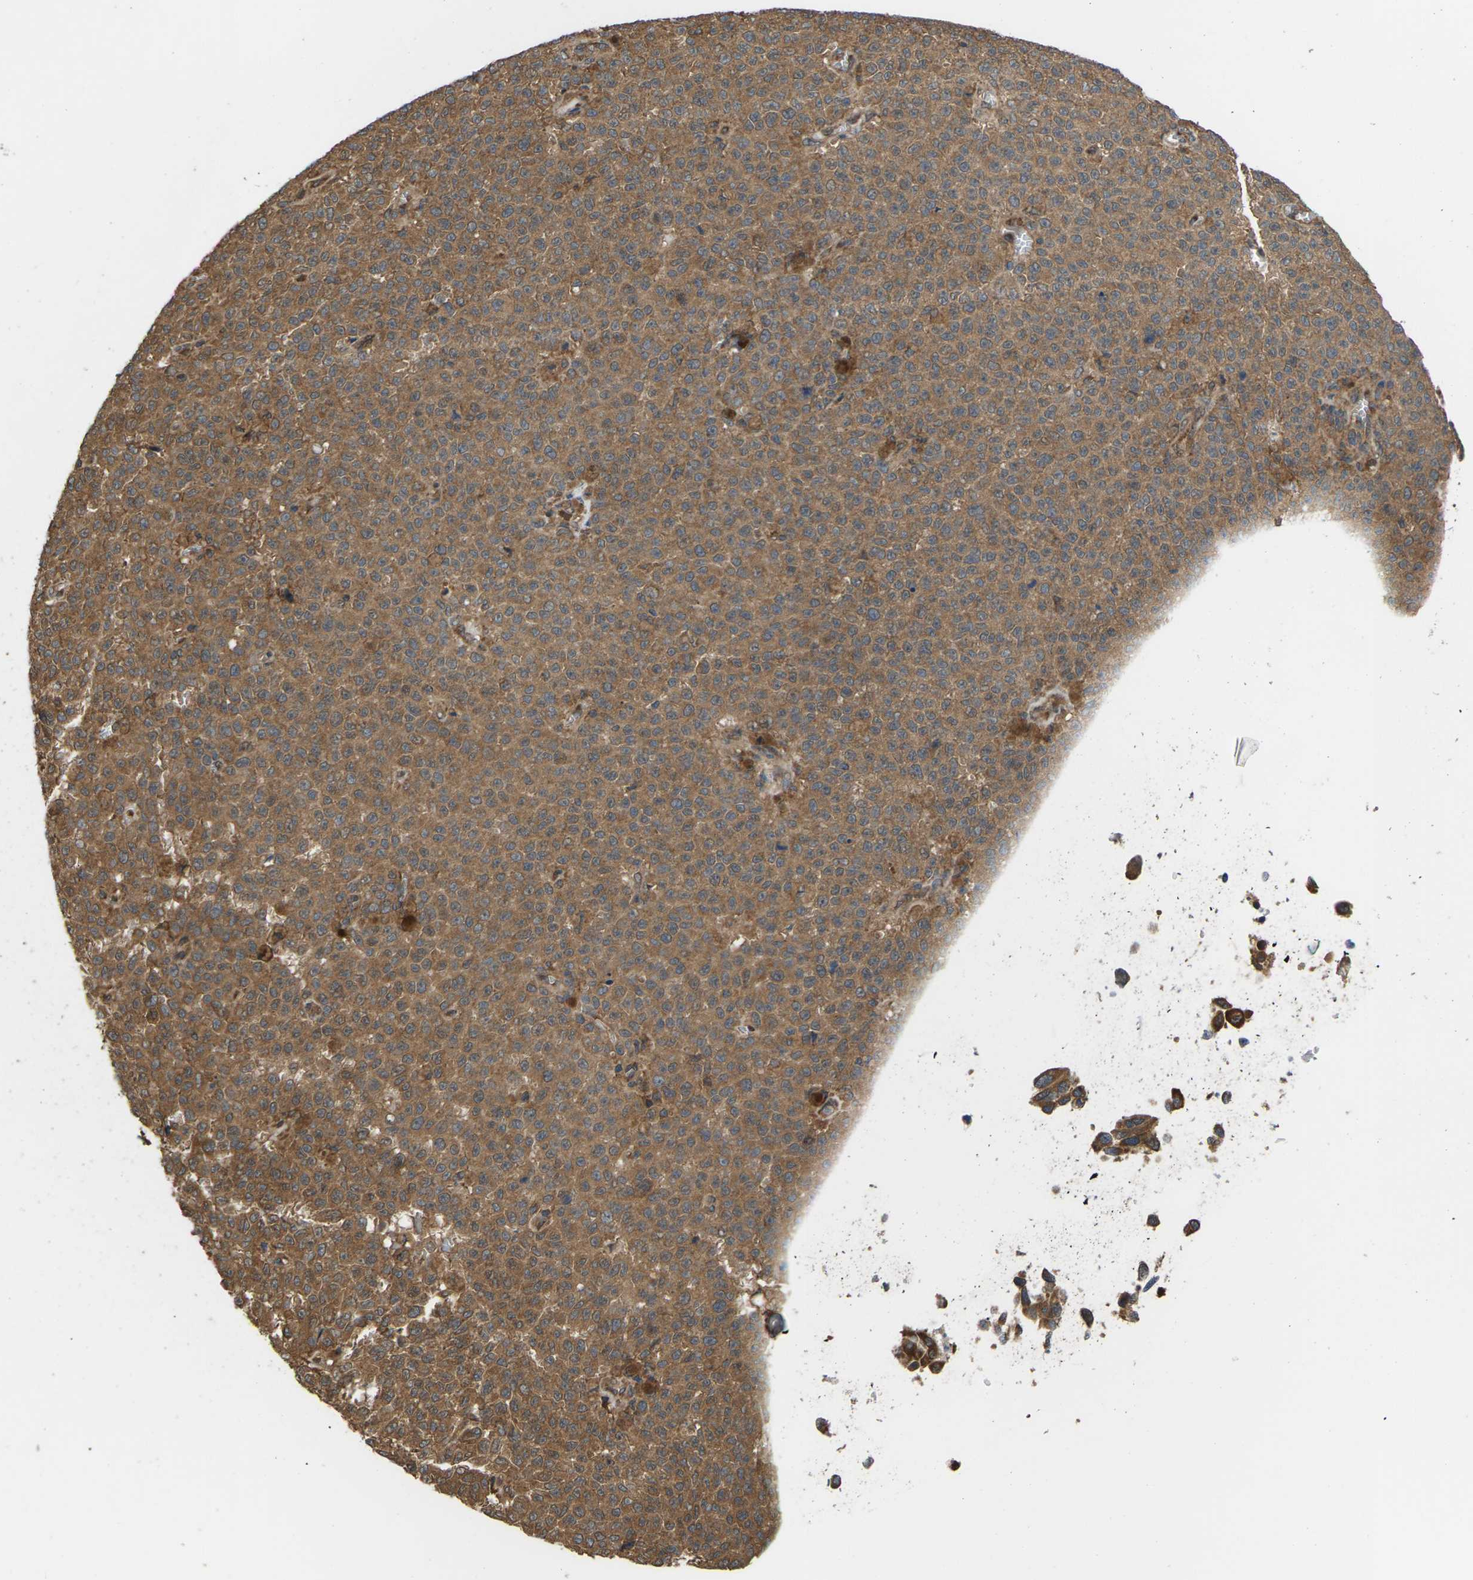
{"staining": {"intensity": "moderate", "quantity": ">75%", "location": "cytoplasmic/membranous"}, "tissue": "melanoma", "cell_type": "Tumor cells", "image_type": "cancer", "snomed": [{"axis": "morphology", "description": "Malignant melanoma, NOS"}, {"axis": "topography", "description": "Skin"}], "caption": "This is an image of immunohistochemistry (IHC) staining of melanoma, which shows moderate positivity in the cytoplasmic/membranous of tumor cells.", "gene": "NRAS", "patient": {"sex": "female", "age": 82}}